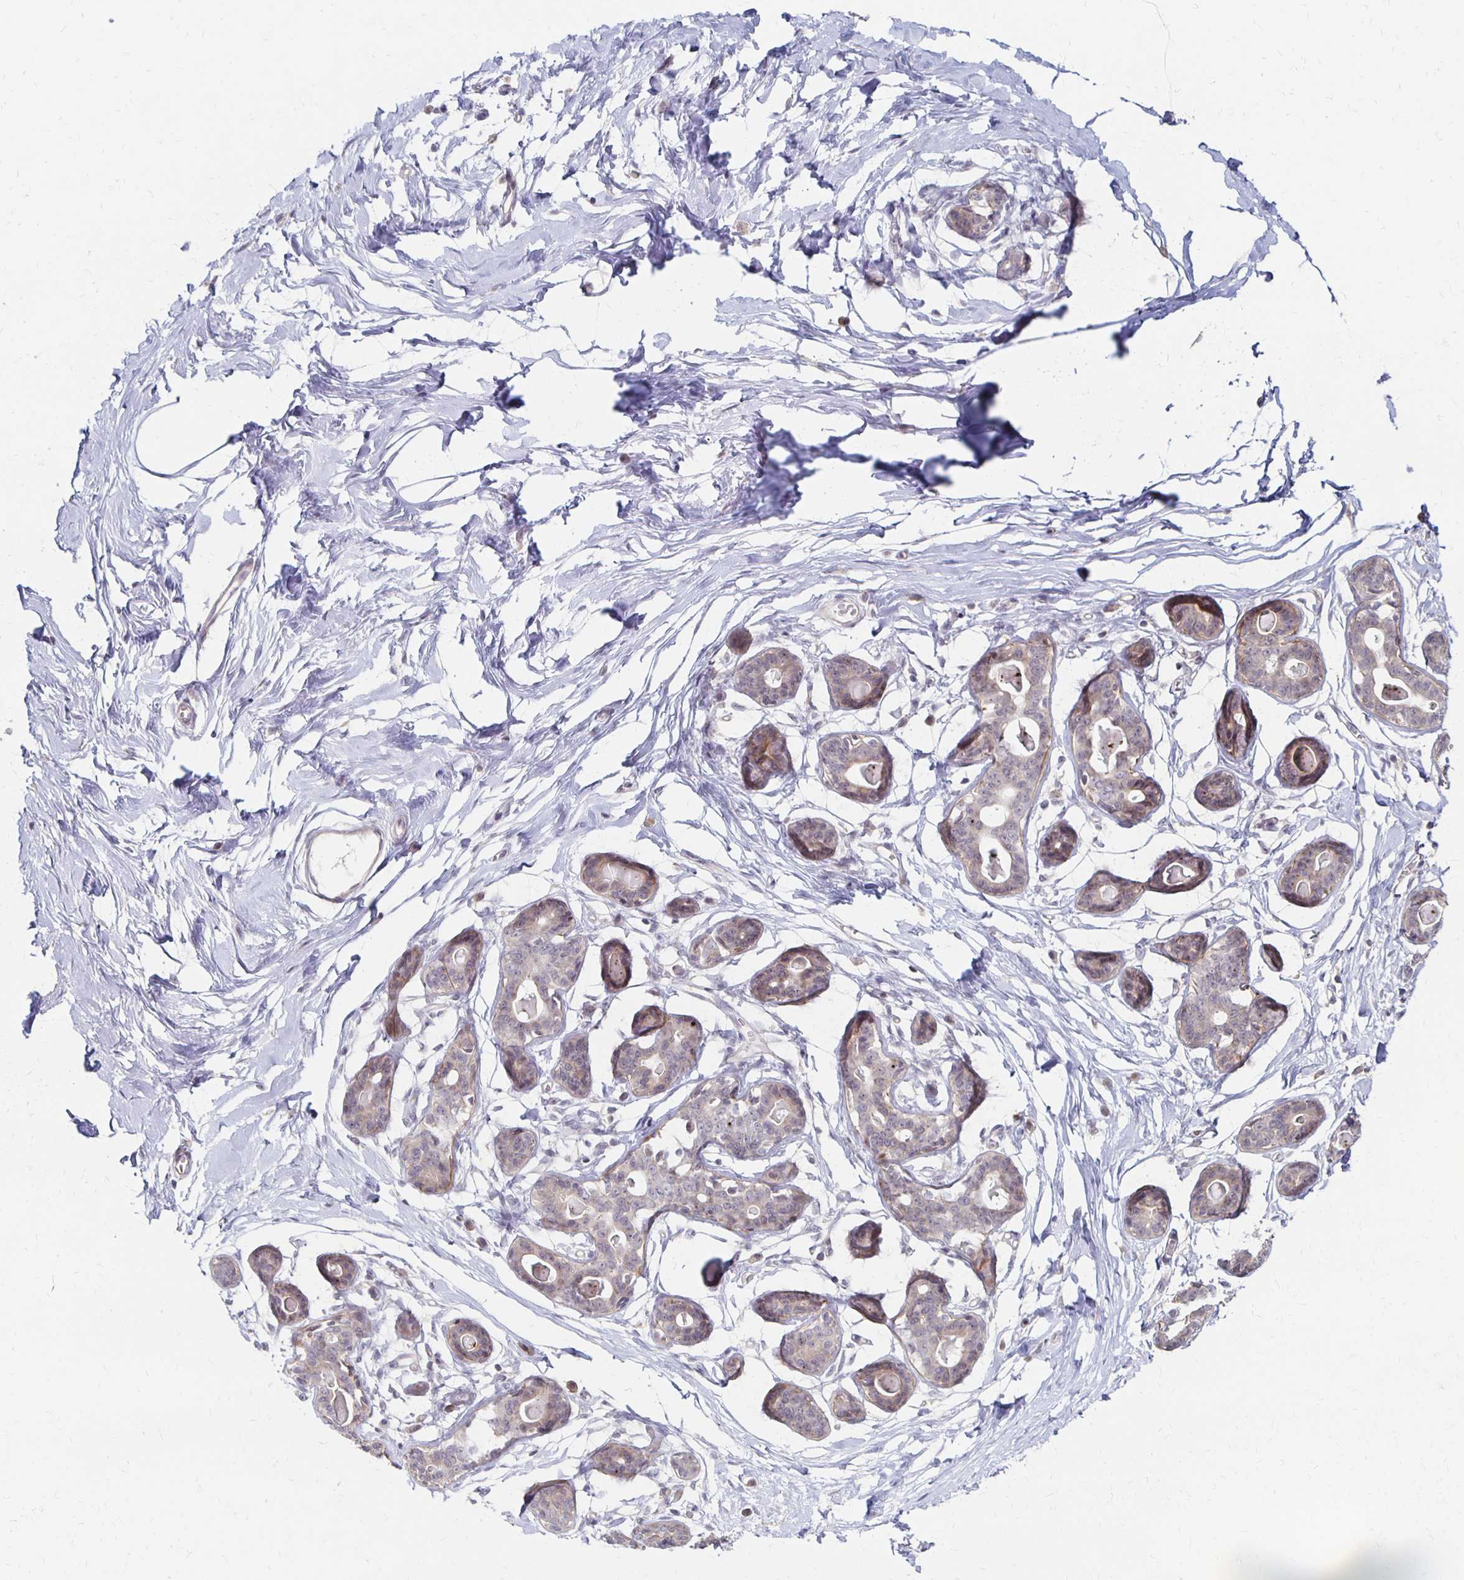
{"staining": {"intensity": "negative", "quantity": "none", "location": "none"}, "tissue": "breast", "cell_type": "Adipocytes", "image_type": "normal", "snomed": [{"axis": "morphology", "description": "Normal tissue, NOS"}, {"axis": "topography", "description": "Breast"}], "caption": "Immunohistochemical staining of normal breast demonstrates no significant expression in adipocytes. (Brightfield microscopy of DAB IHC at high magnification).", "gene": "PRKCB", "patient": {"sex": "female", "age": 45}}